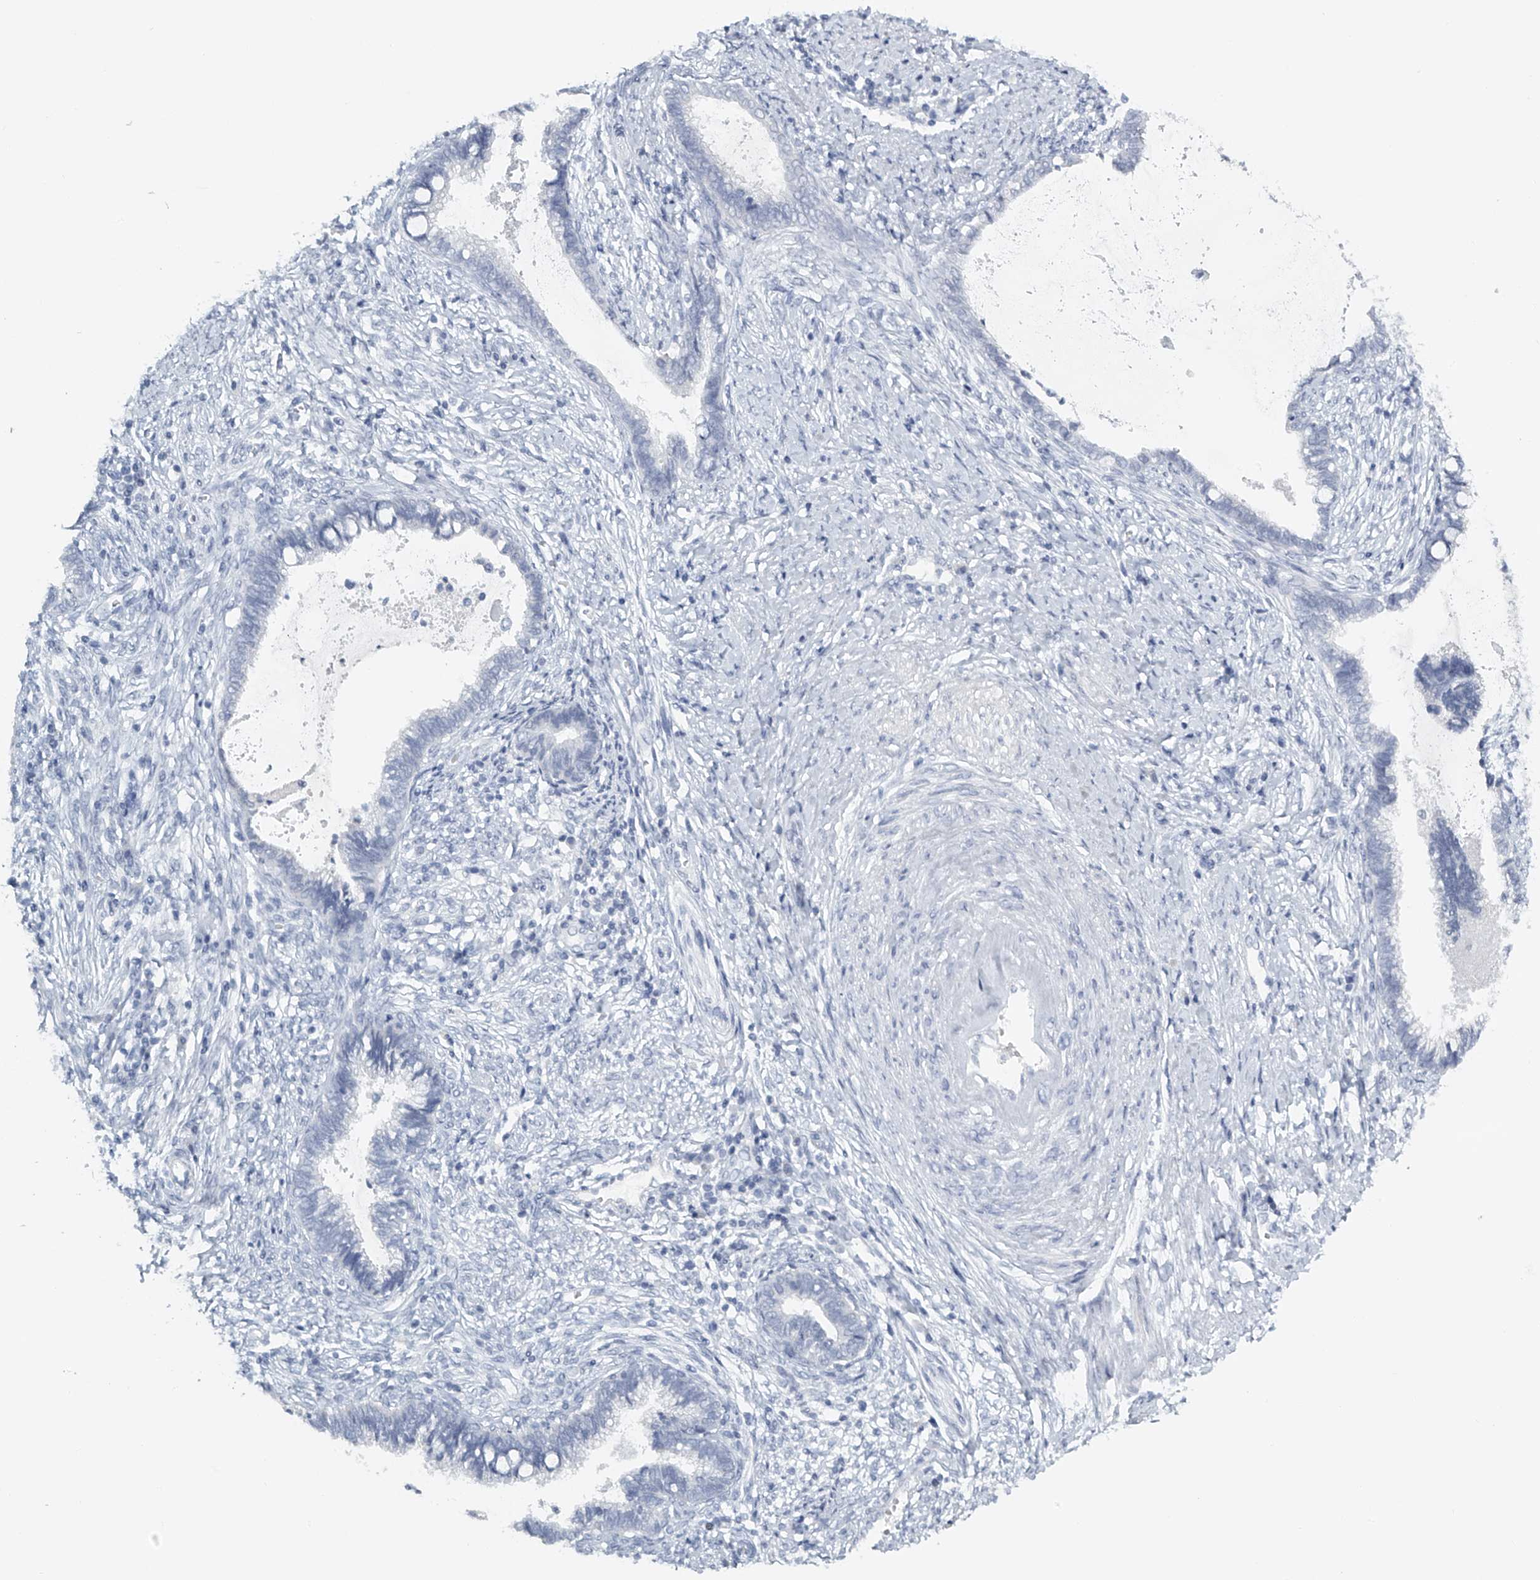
{"staining": {"intensity": "negative", "quantity": "none", "location": "none"}, "tissue": "cervical cancer", "cell_type": "Tumor cells", "image_type": "cancer", "snomed": [{"axis": "morphology", "description": "Adenocarcinoma, NOS"}, {"axis": "topography", "description": "Cervix"}], "caption": "Immunohistochemical staining of cervical cancer (adenocarcinoma) shows no significant positivity in tumor cells. Brightfield microscopy of immunohistochemistry (IHC) stained with DAB (3,3'-diaminobenzidine) (brown) and hematoxylin (blue), captured at high magnification.", "gene": "FAT2", "patient": {"sex": "female", "age": 44}}